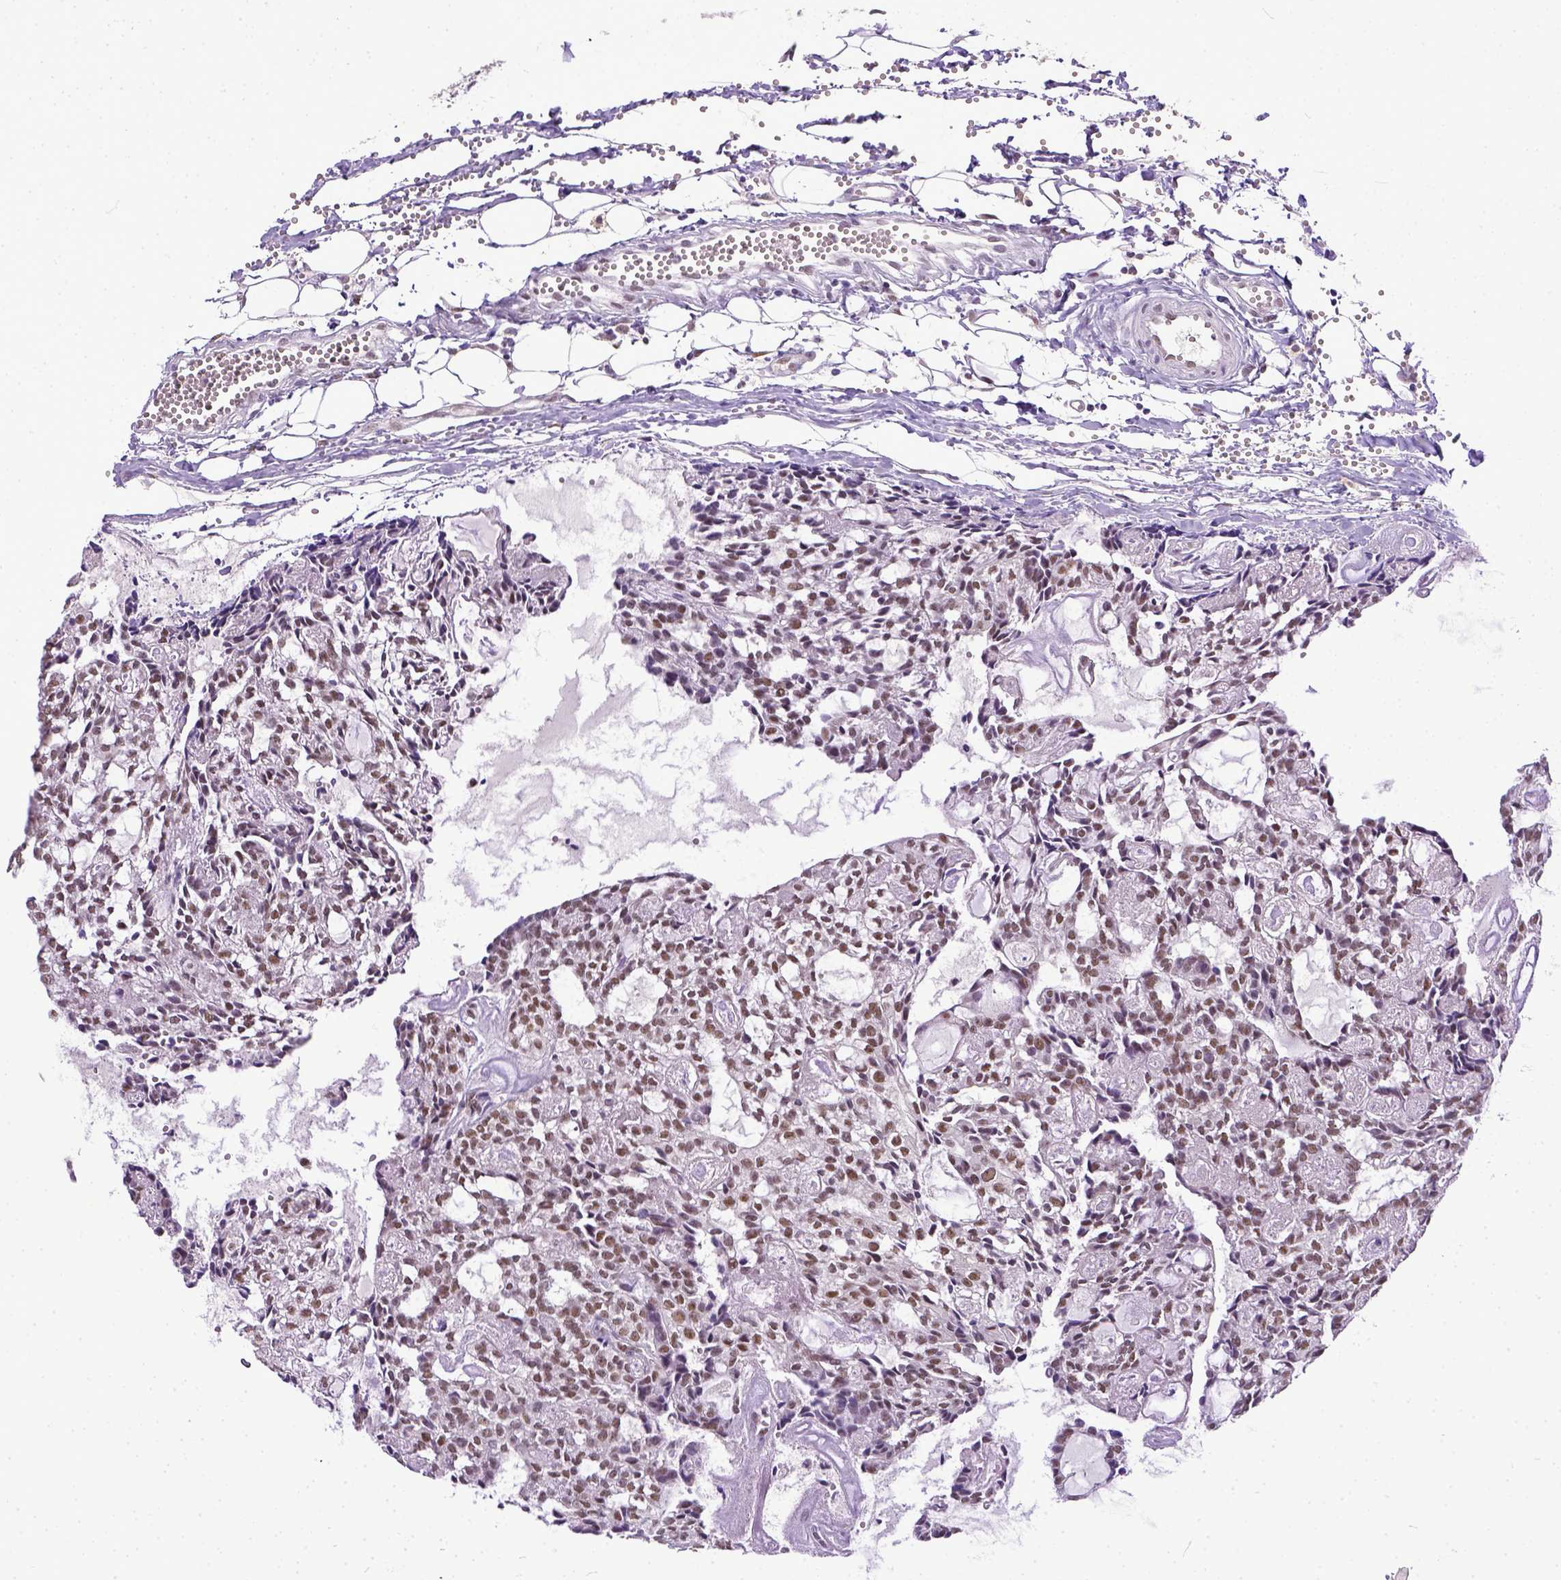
{"staining": {"intensity": "moderate", "quantity": ">75%", "location": "nuclear"}, "tissue": "head and neck cancer", "cell_type": "Tumor cells", "image_type": "cancer", "snomed": [{"axis": "morphology", "description": "Adenocarcinoma, NOS"}, {"axis": "topography", "description": "Head-Neck"}], "caption": "Approximately >75% of tumor cells in human head and neck cancer (adenocarcinoma) reveal moderate nuclear protein expression as visualized by brown immunohistochemical staining.", "gene": "ERCC1", "patient": {"sex": "female", "age": 62}}